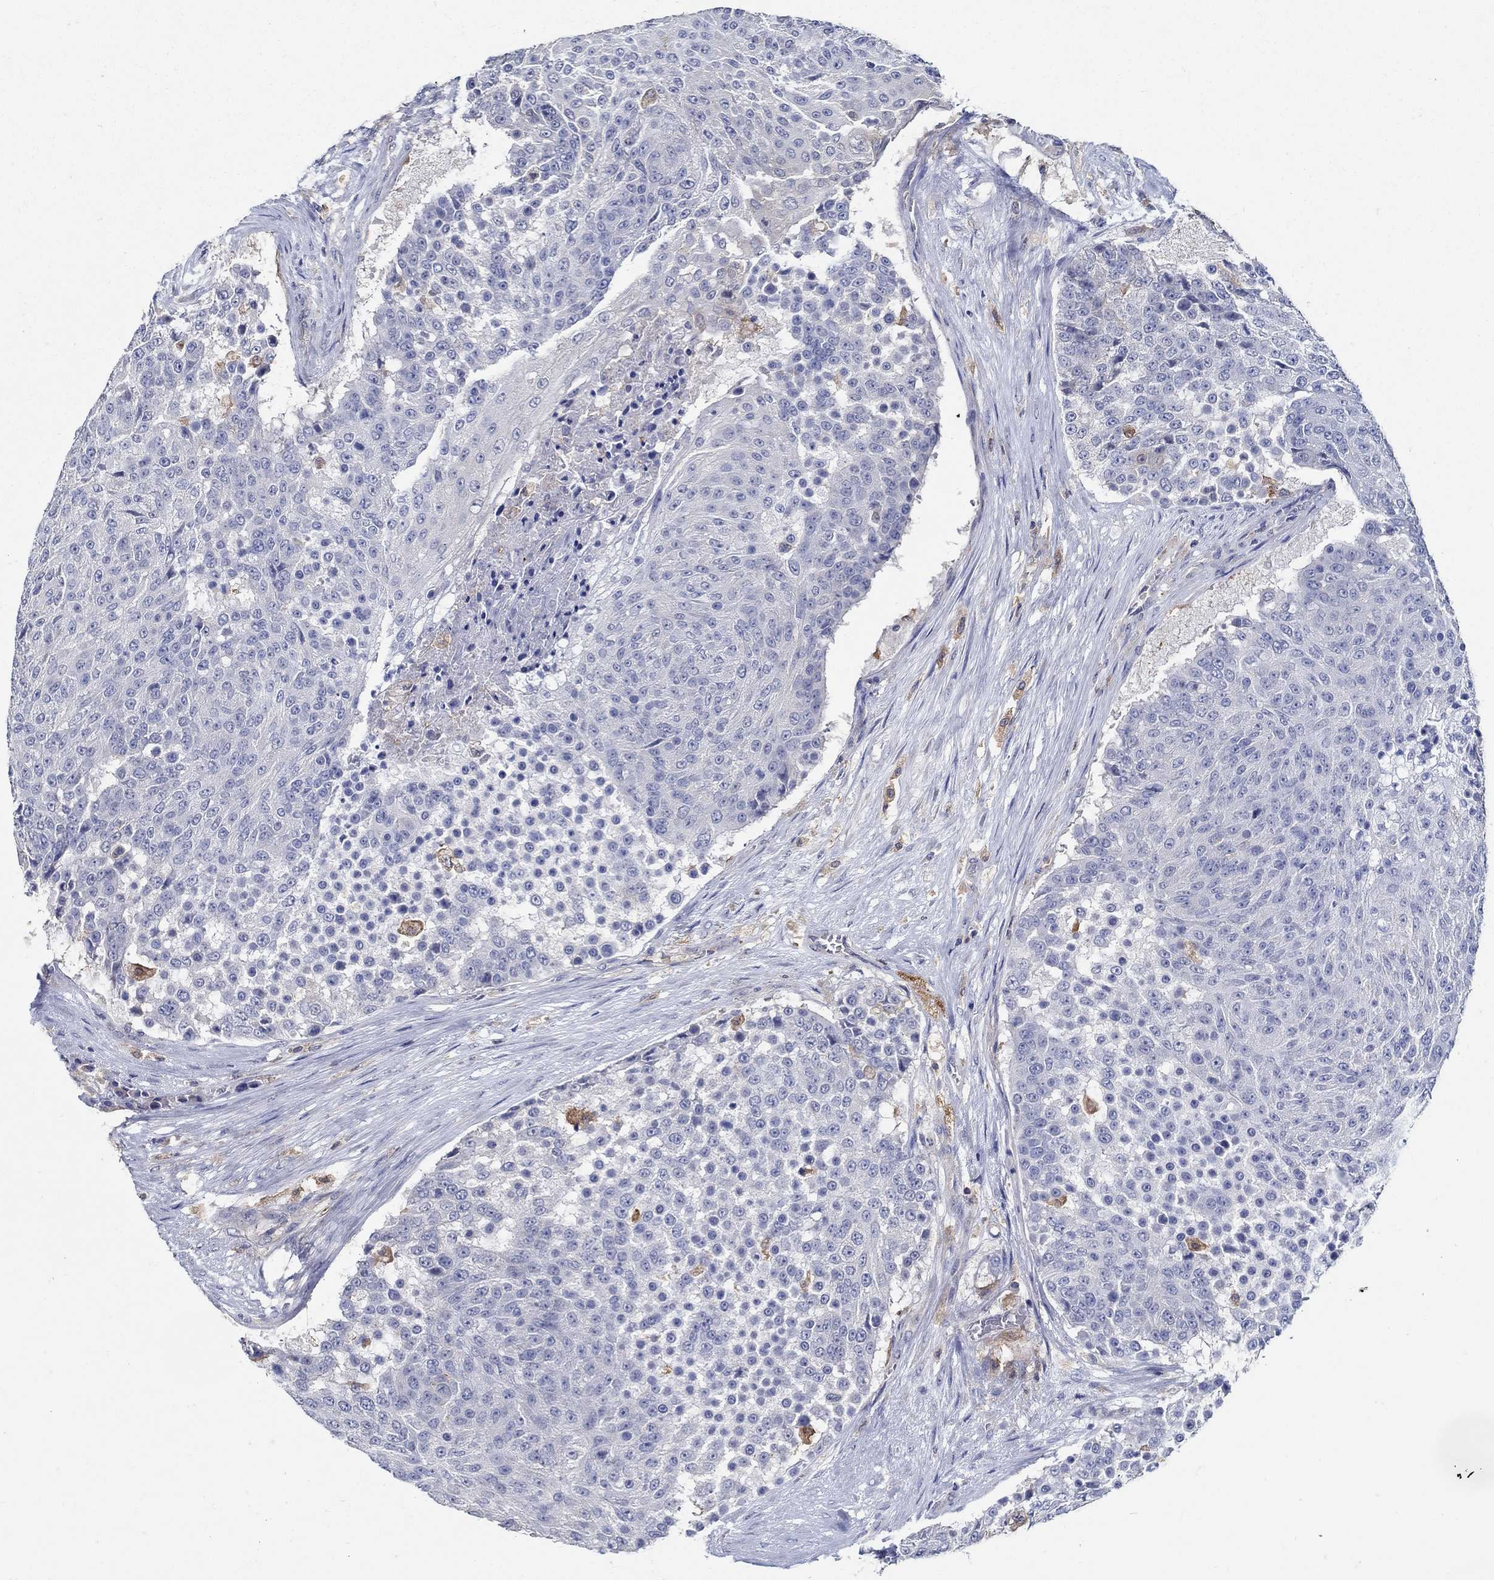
{"staining": {"intensity": "negative", "quantity": "none", "location": "none"}, "tissue": "urothelial cancer", "cell_type": "Tumor cells", "image_type": "cancer", "snomed": [{"axis": "morphology", "description": "Urothelial carcinoma, High grade"}, {"axis": "topography", "description": "Urinary bladder"}], "caption": "Immunohistochemistry of high-grade urothelial carcinoma exhibits no staining in tumor cells.", "gene": "MTHFR", "patient": {"sex": "female", "age": 63}}